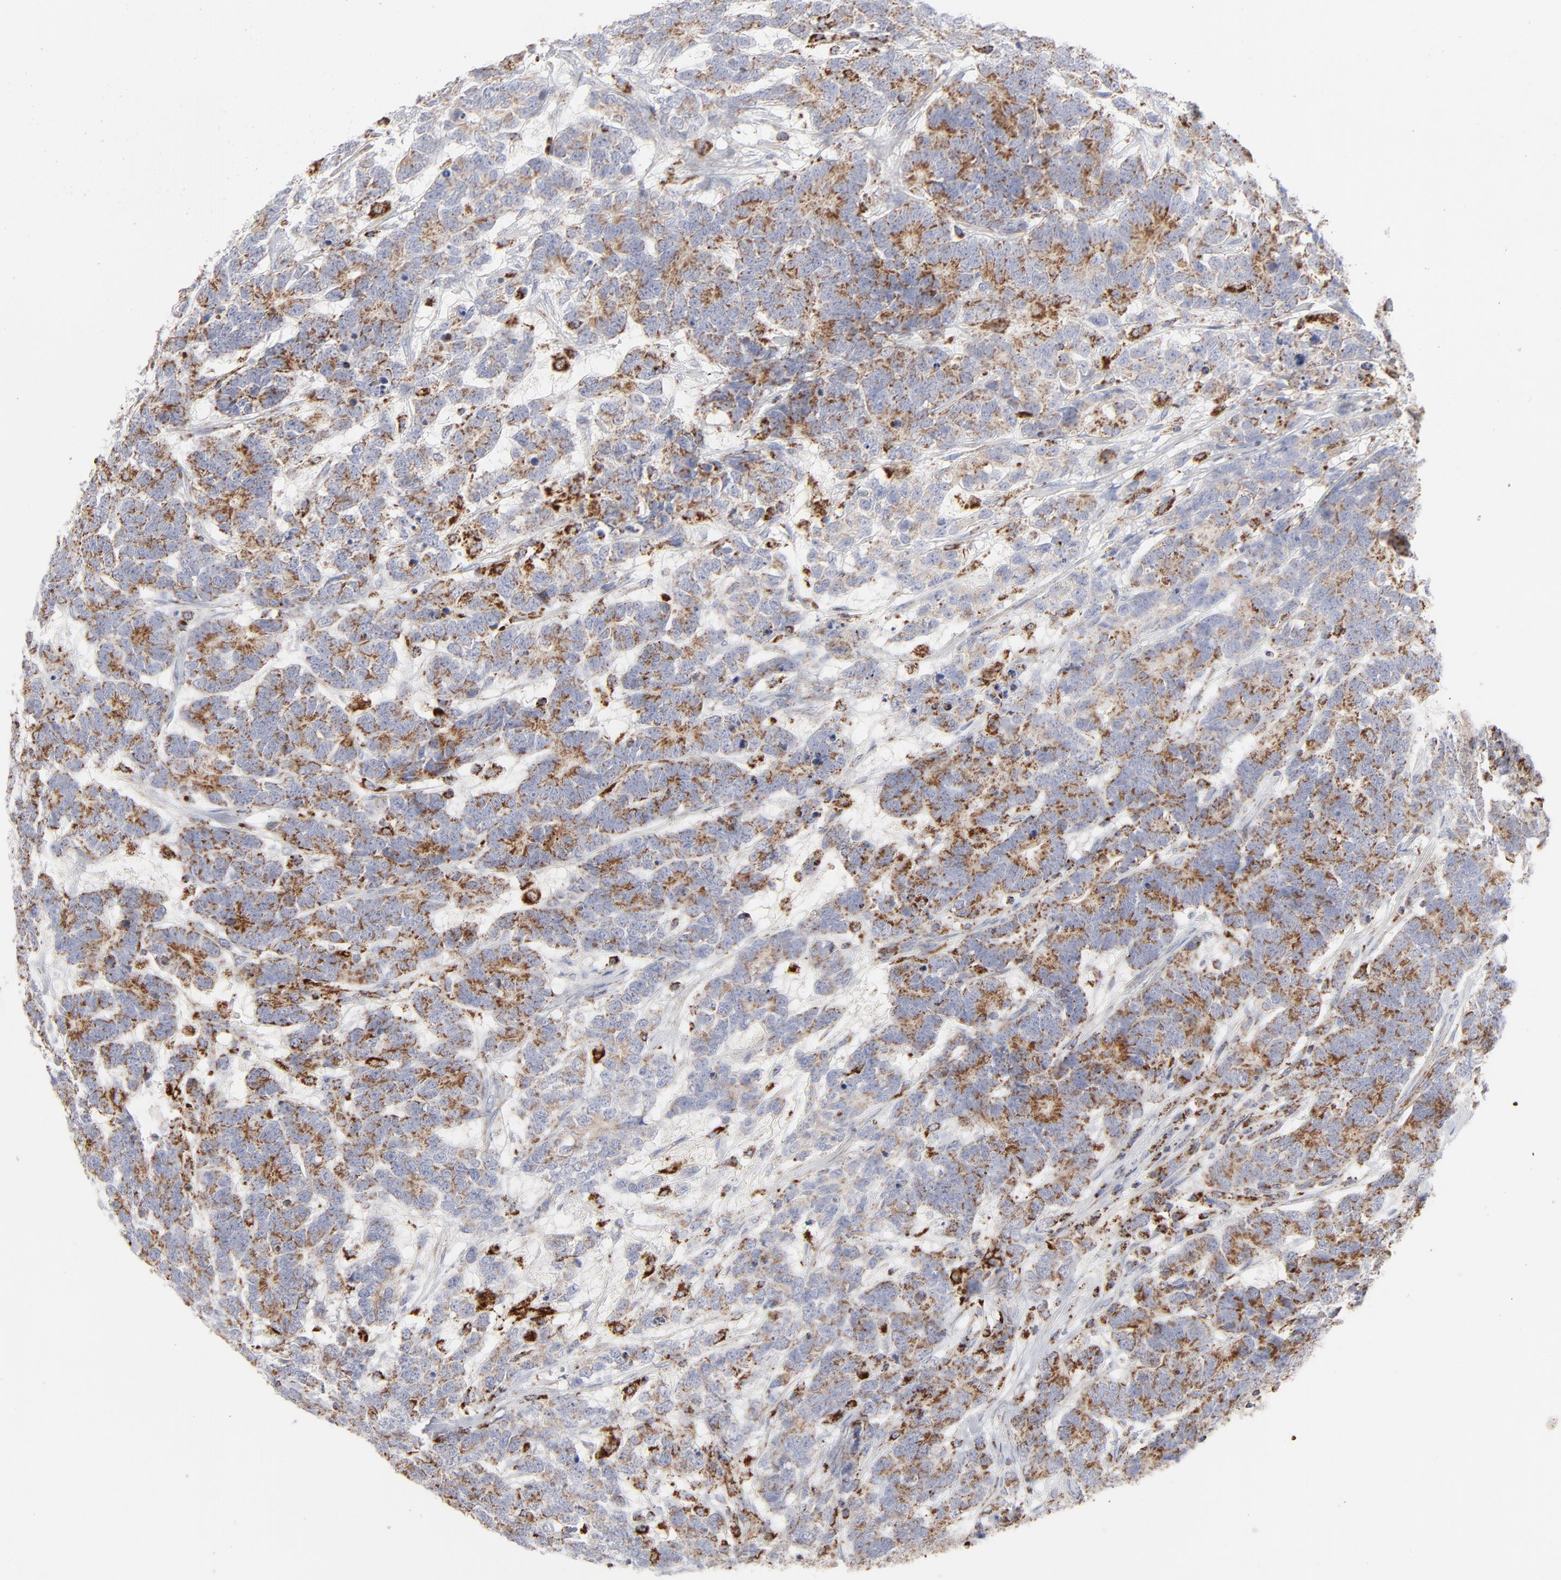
{"staining": {"intensity": "strong", "quantity": ">75%", "location": "cytoplasmic/membranous"}, "tissue": "testis cancer", "cell_type": "Tumor cells", "image_type": "cancer", "snomed": [{"axis": "morphology", "description": "Carcinoma, Embryonal, NOS"}, {"axis": "topography", "description": "Testis"}], "caption": "Immunohistochemical staining of testis embryonal carcinoma shows high levels of strong cytoplasmic/membranous protein positivity in about >75% of tumor cells.", "gene": "ASB3", "patient": {"sex": "male", "age": 26}}